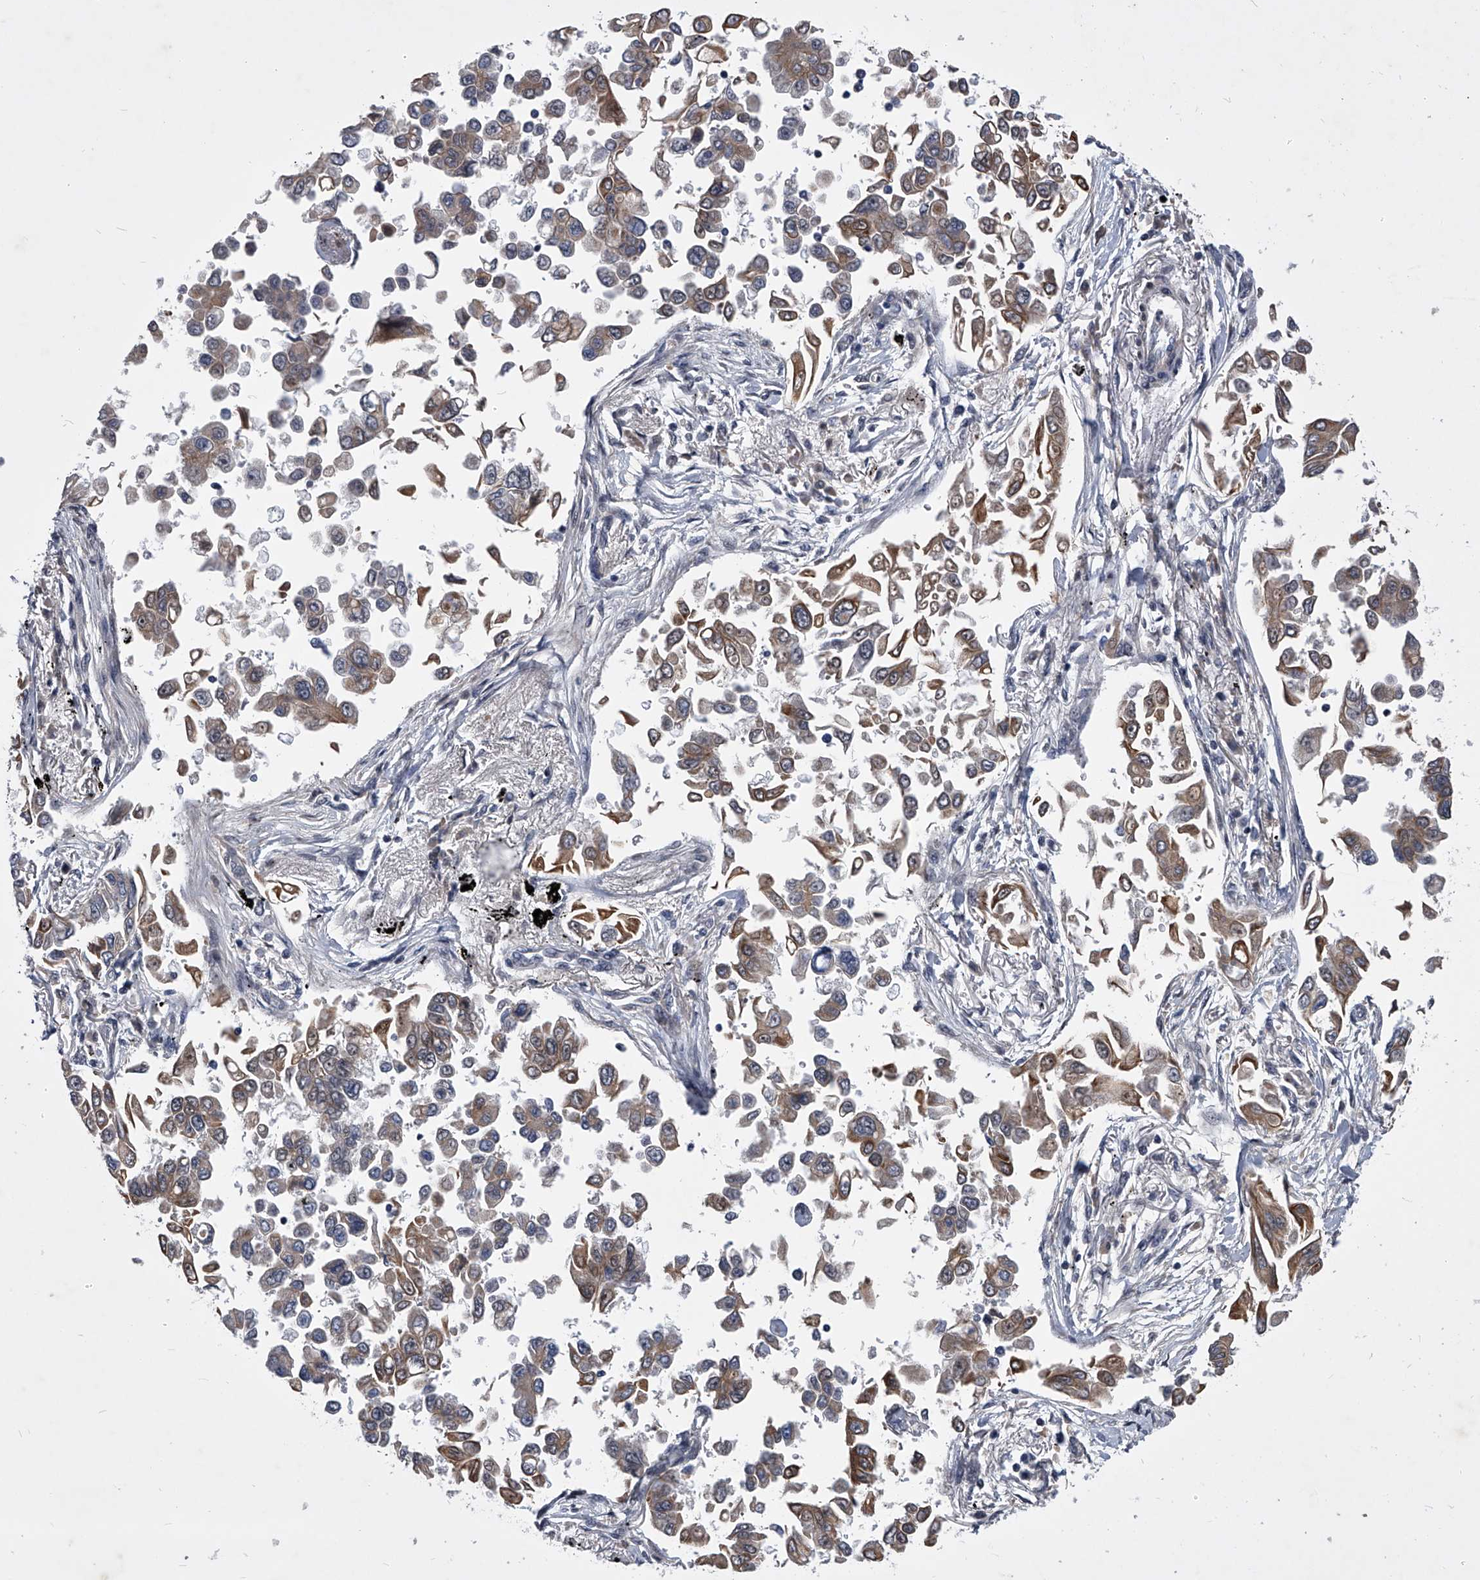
{"staining": {"intensity": "moderate", "quantity": "25%-75%", "location": "cytoplasmic/membranous"}, "tissue": "lung cancer", "cell_type": "Tumor cells", "image_type": "cancer", "snomed": [{"axis": "morphology", "description": "Adenocarcinoma, NOS"}, {"axis": "topography", "description": "Lung"}], "caption": "Immunohistochemistry (DAB (3,3'-diaminobenzidine)) staining of human adenocarcinoma (lung) shows moderate cytoplasmic/membranous protein expression in approximately 25%-75% of tumor cells. Using DAB (brown) and hematoxylin (blue) stains, captured at high magnification using brightfield microscopy.", "gene": "ZNF76", "patient": {"sex": "female", "age": 67}}